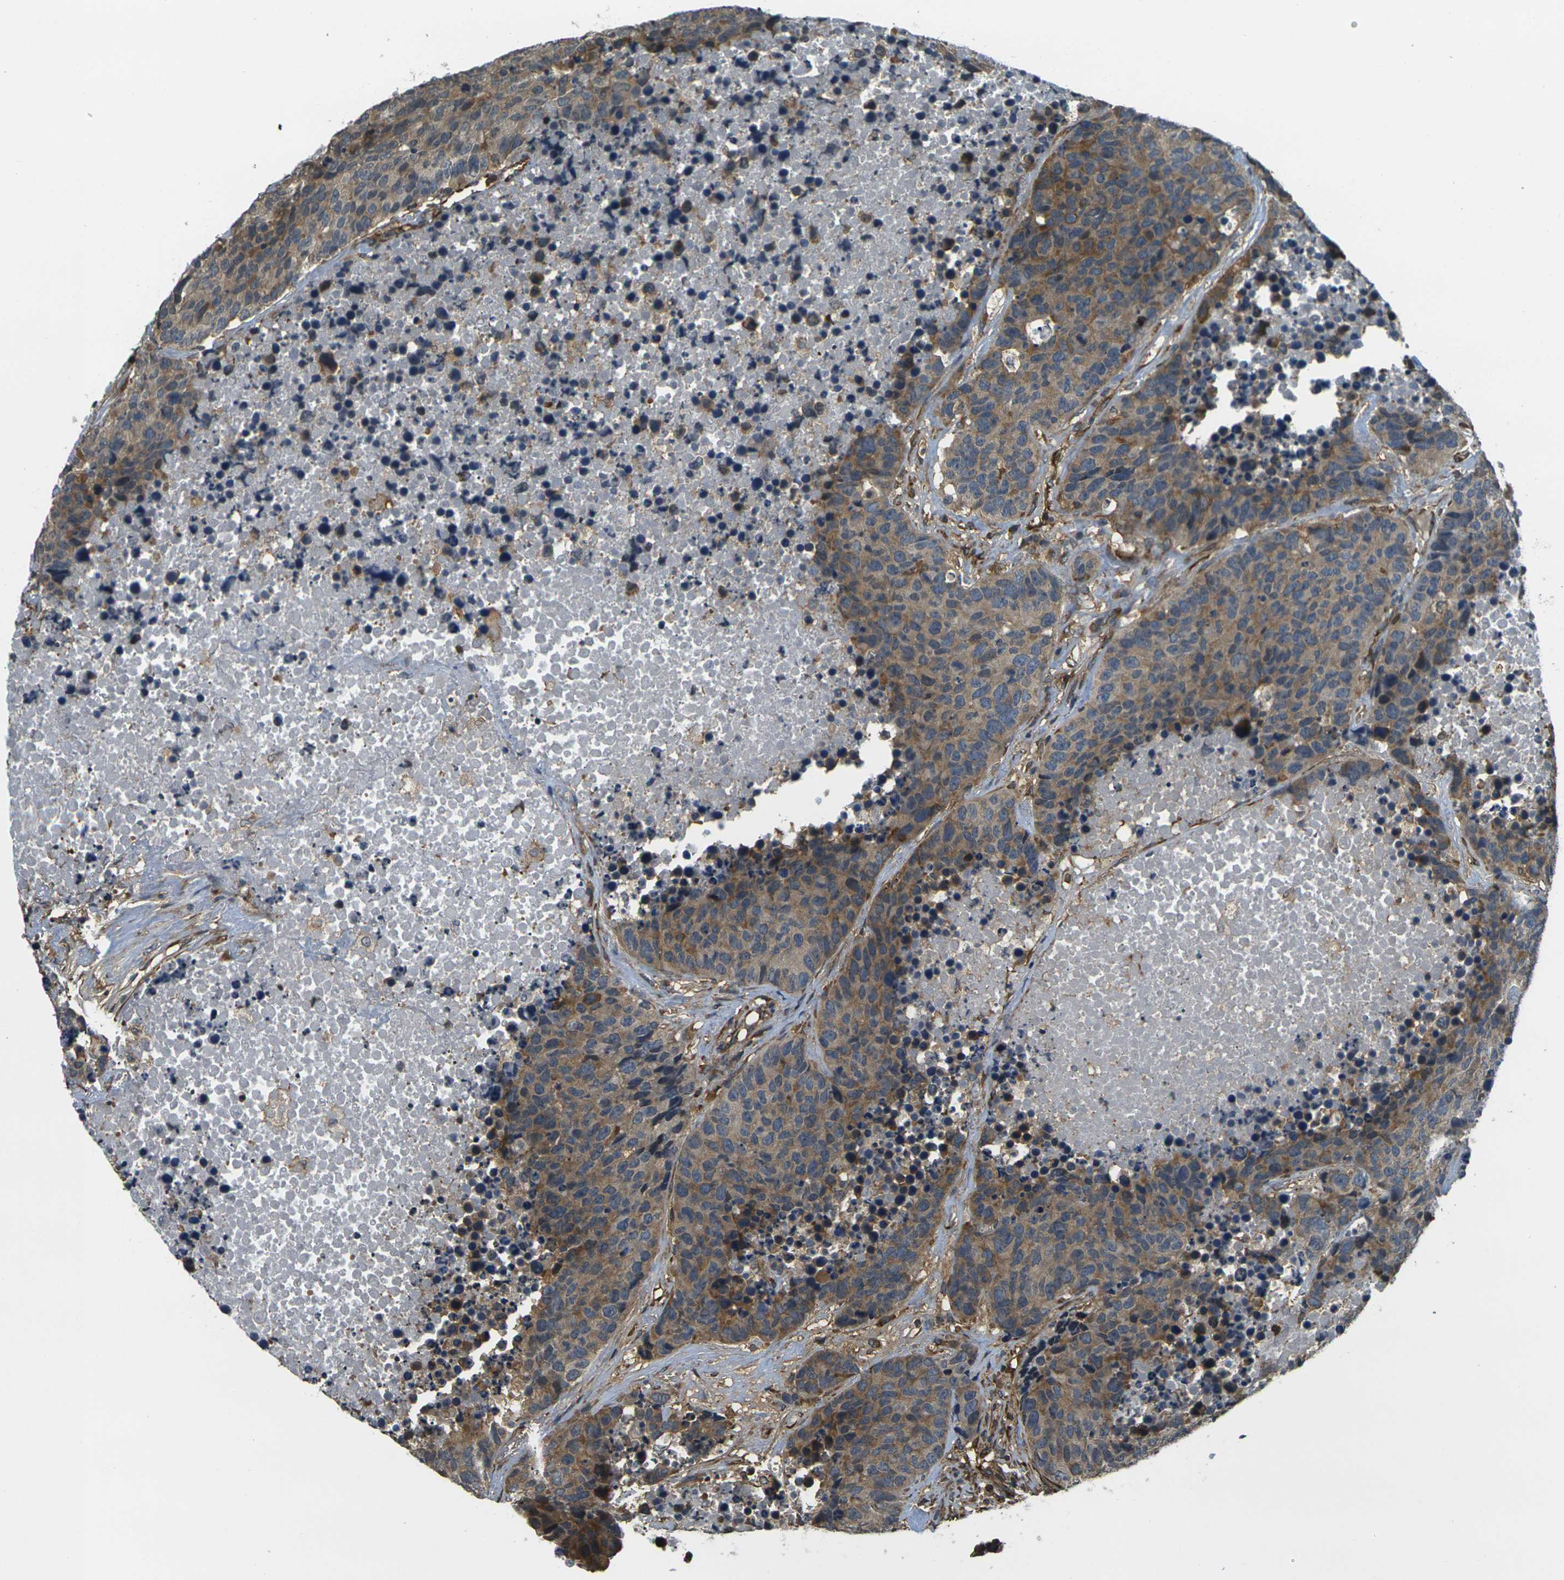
{"staining": {"intensity": "moderate", "quantity": ">75%", "location": "cytoplasmic/membranous"}, "tissue": "carcinoid", "cell_type": "Tumor cells", "image_type": "cancer", "snomed": [{"axis": "morphology", "description": "Carcinoid, malignant, NOS"}, {"axis": "topography", "description": "Lung"}], "caption": "Immunohistochemical staining of carcinoid (malignant) shows medium levels of moderate cytoplasmic/membranous protein staining in about >75% of tumor cells.", "gene": "CAST", "patient": {"sex": "male", "age": 60}}